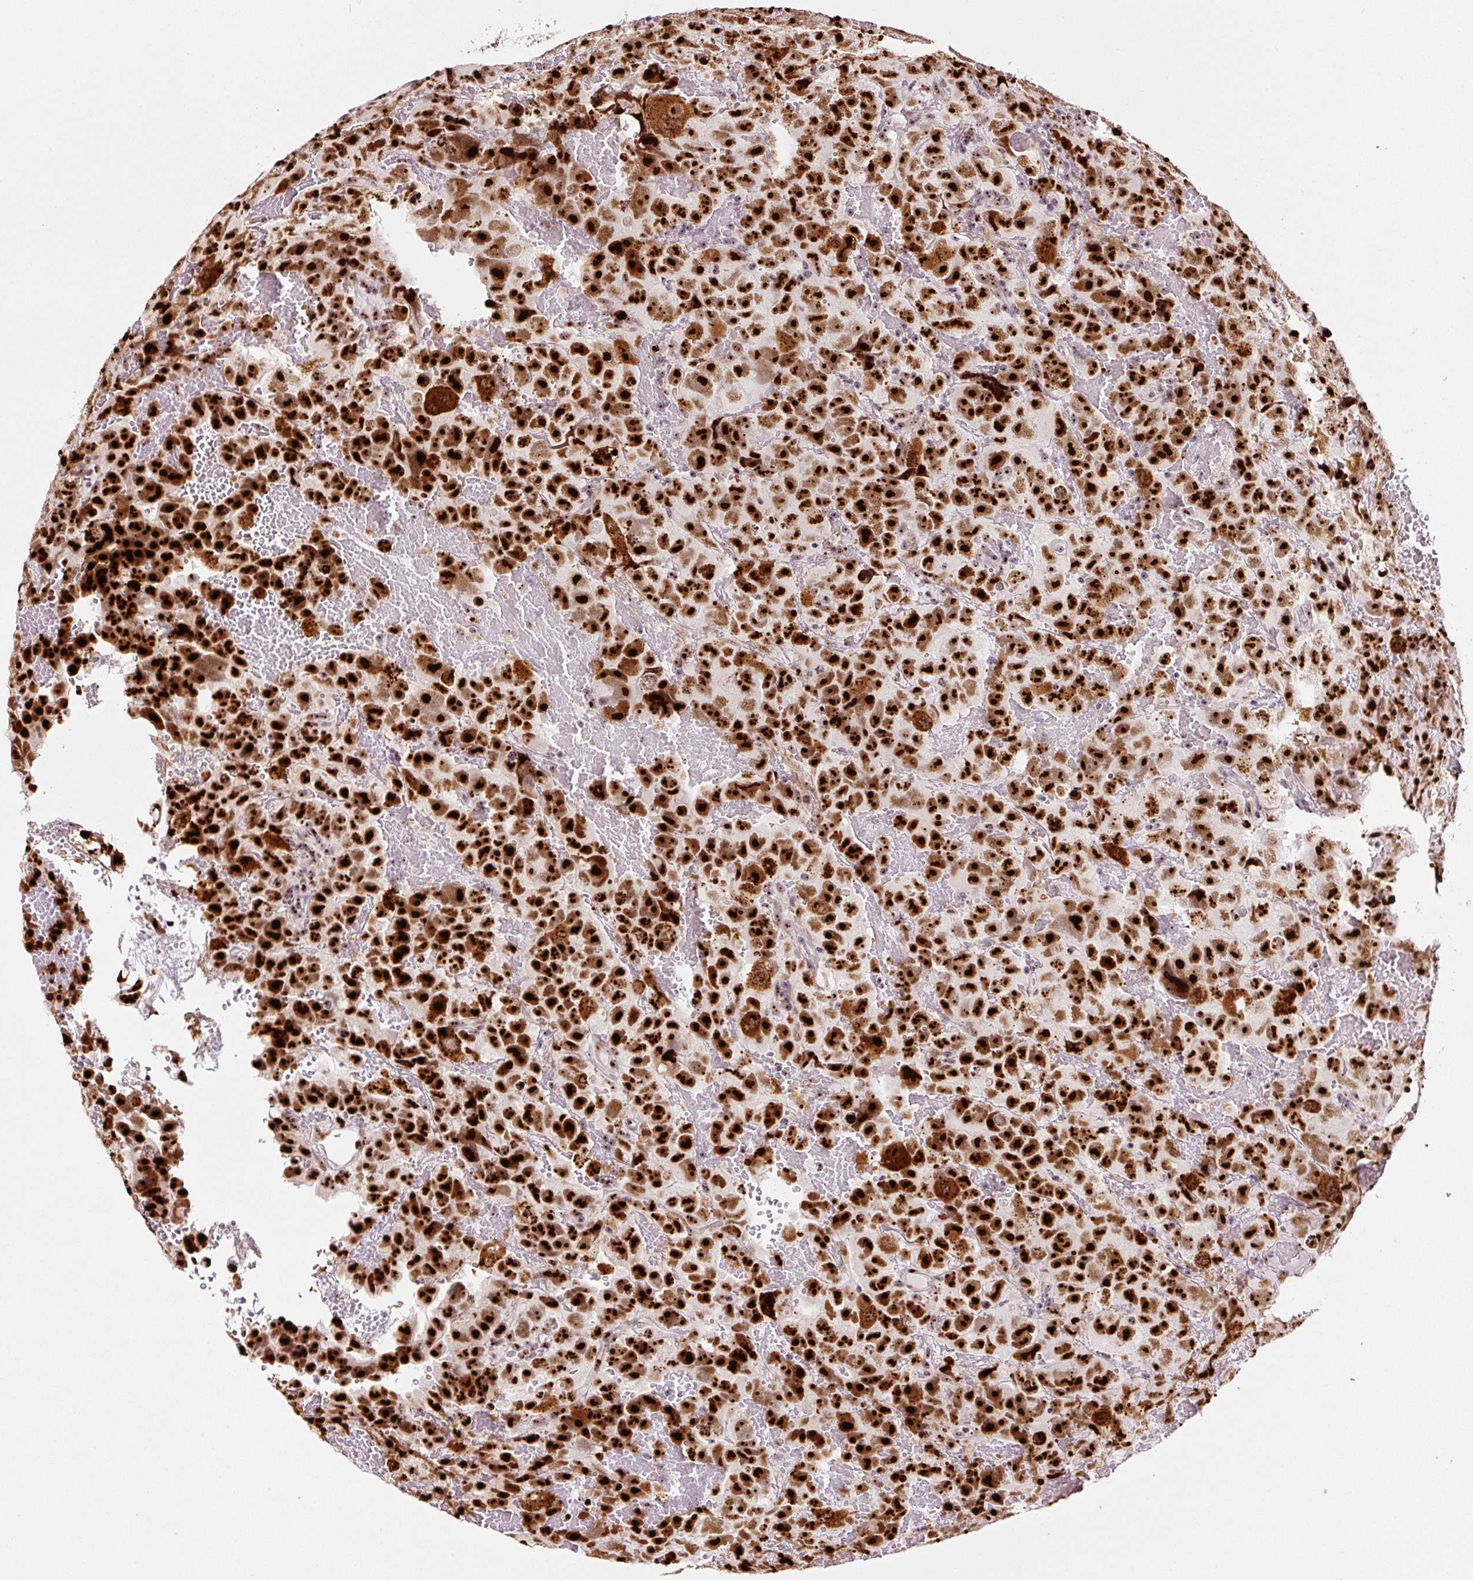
{"staining": {"intensity": "strong", "quantity": ">75%", "location": "cytoplasmic/membranous,nuclear"}, "tissue": "testis cancer", "cell_type": "Tumor cells", "image_type": "cancer", "snomed": [{"axis": "morphology", "description": "Carcinoma, Embryonal, NOS"}, {"axis": "topography", "description": "Testis"}], "caption": "Immunohistochemistry histopathology image of testis cancer (embryonal carcinoma) stained for a protein (brown), which demonstrates high levels of strong cytoplasmic/membranous and nuclear expression in approximately >75% of tumor cells.", "gene": "GNL3", "patient": {"sex": "male", "age": 45}}